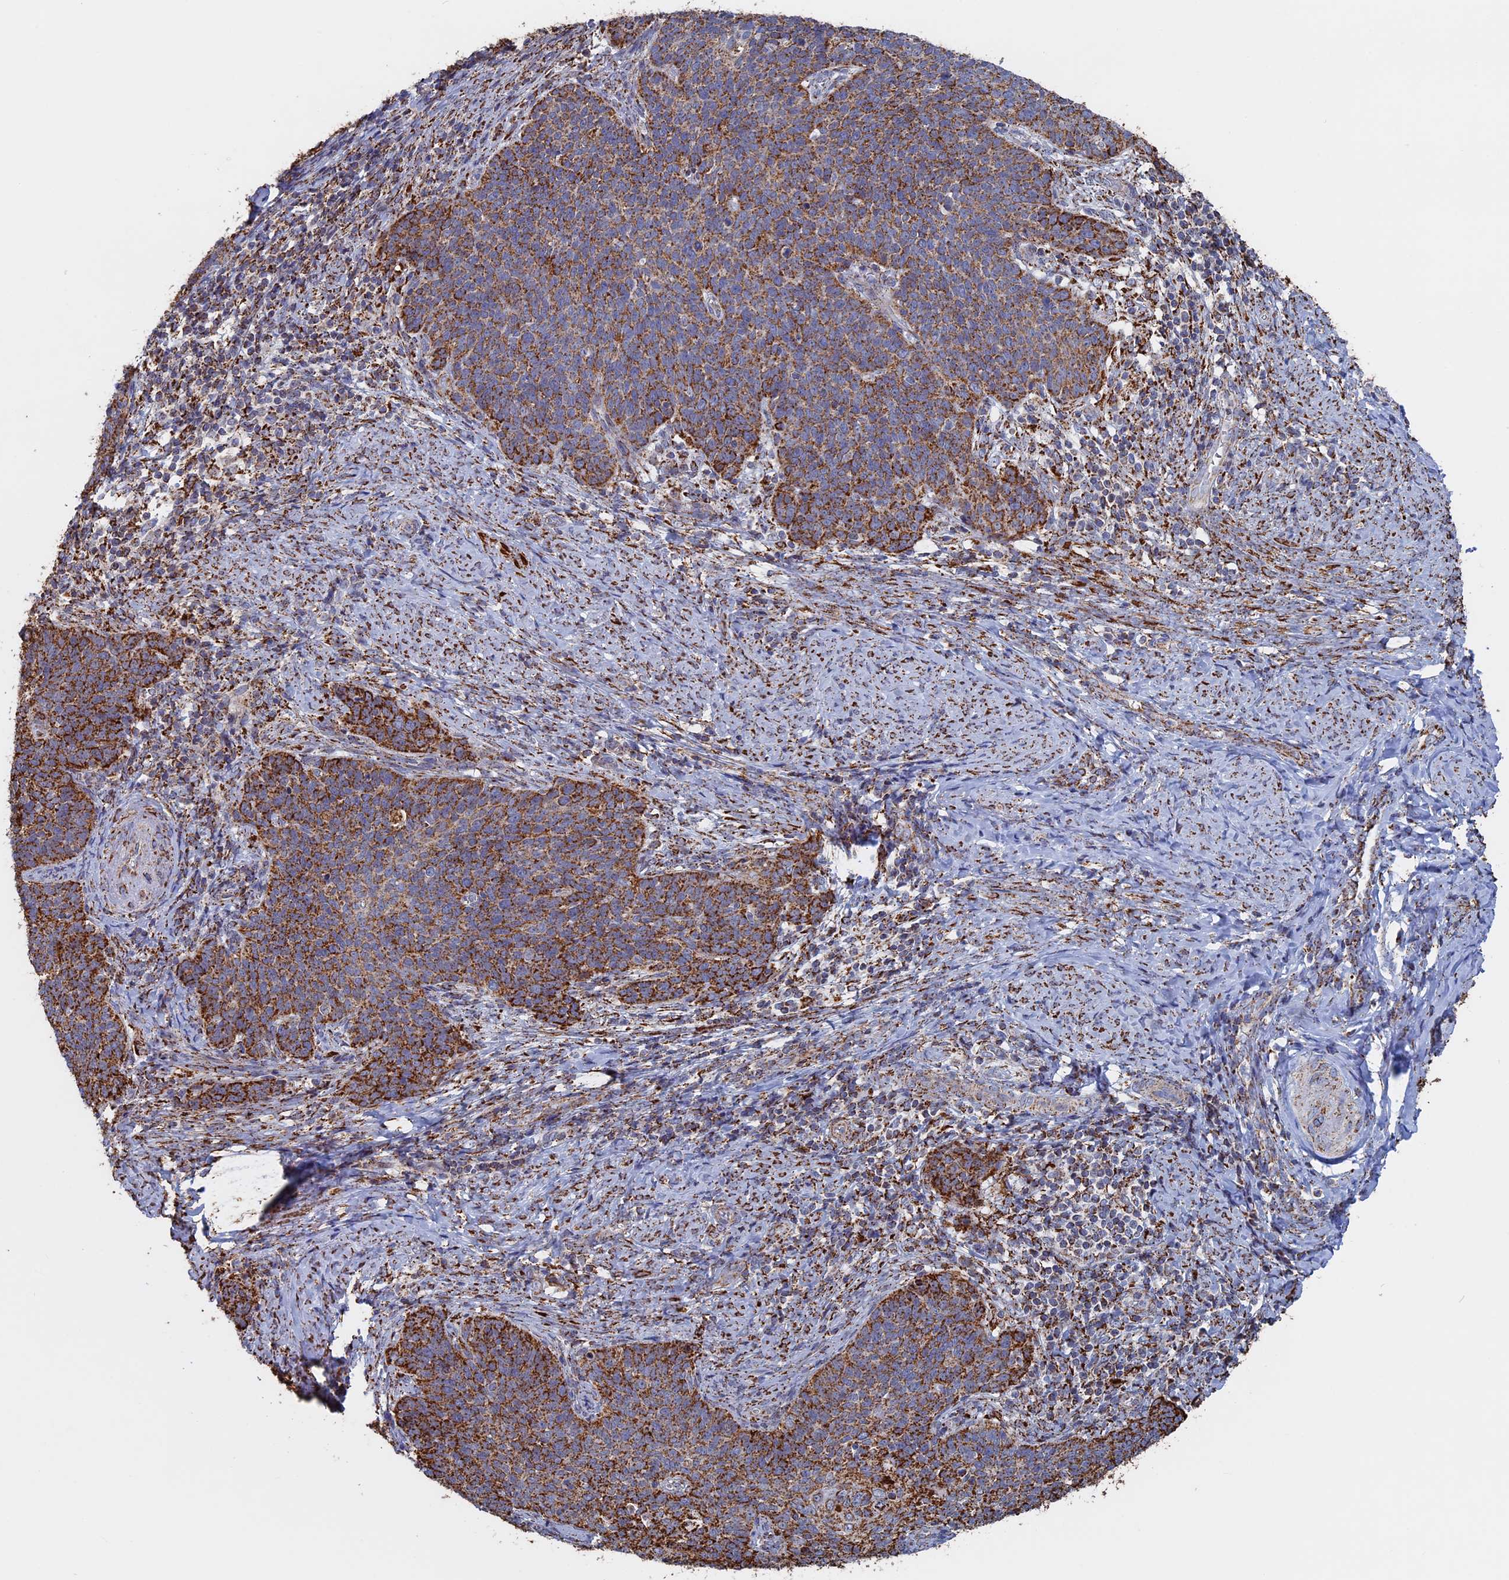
{"staining": {"intensity": "strong", "quantity": ">75%", "location": "cytoplasmic/membranous"}, "tissue": "cervical cancer", "cell_type": "Tumor cells", "image_type": "cancer", "snomed": [{"axis": "morphology", "description": "Normal tissue, NOS"}, {"axis": "morphology", "description": "Squamous cell carcinoma, NOS"}, {"axis": "topography", "description": "Cervix"}], "caption": "Immunohistochemistry staining of cervical cancer, which reveals high levels of strong cytoplasmic/membranous expression in about >75% of tumor cells indicating strong cytoplasmic/membranous protein positivity. The staining was performed using DAB (3,3'-diaminobenzidine) (brown) for protein detection and nuclei were counterstained in hematoxylin (blue).", "gene": "SEC24D", "patient": {"sex": "female", "age": 39}}